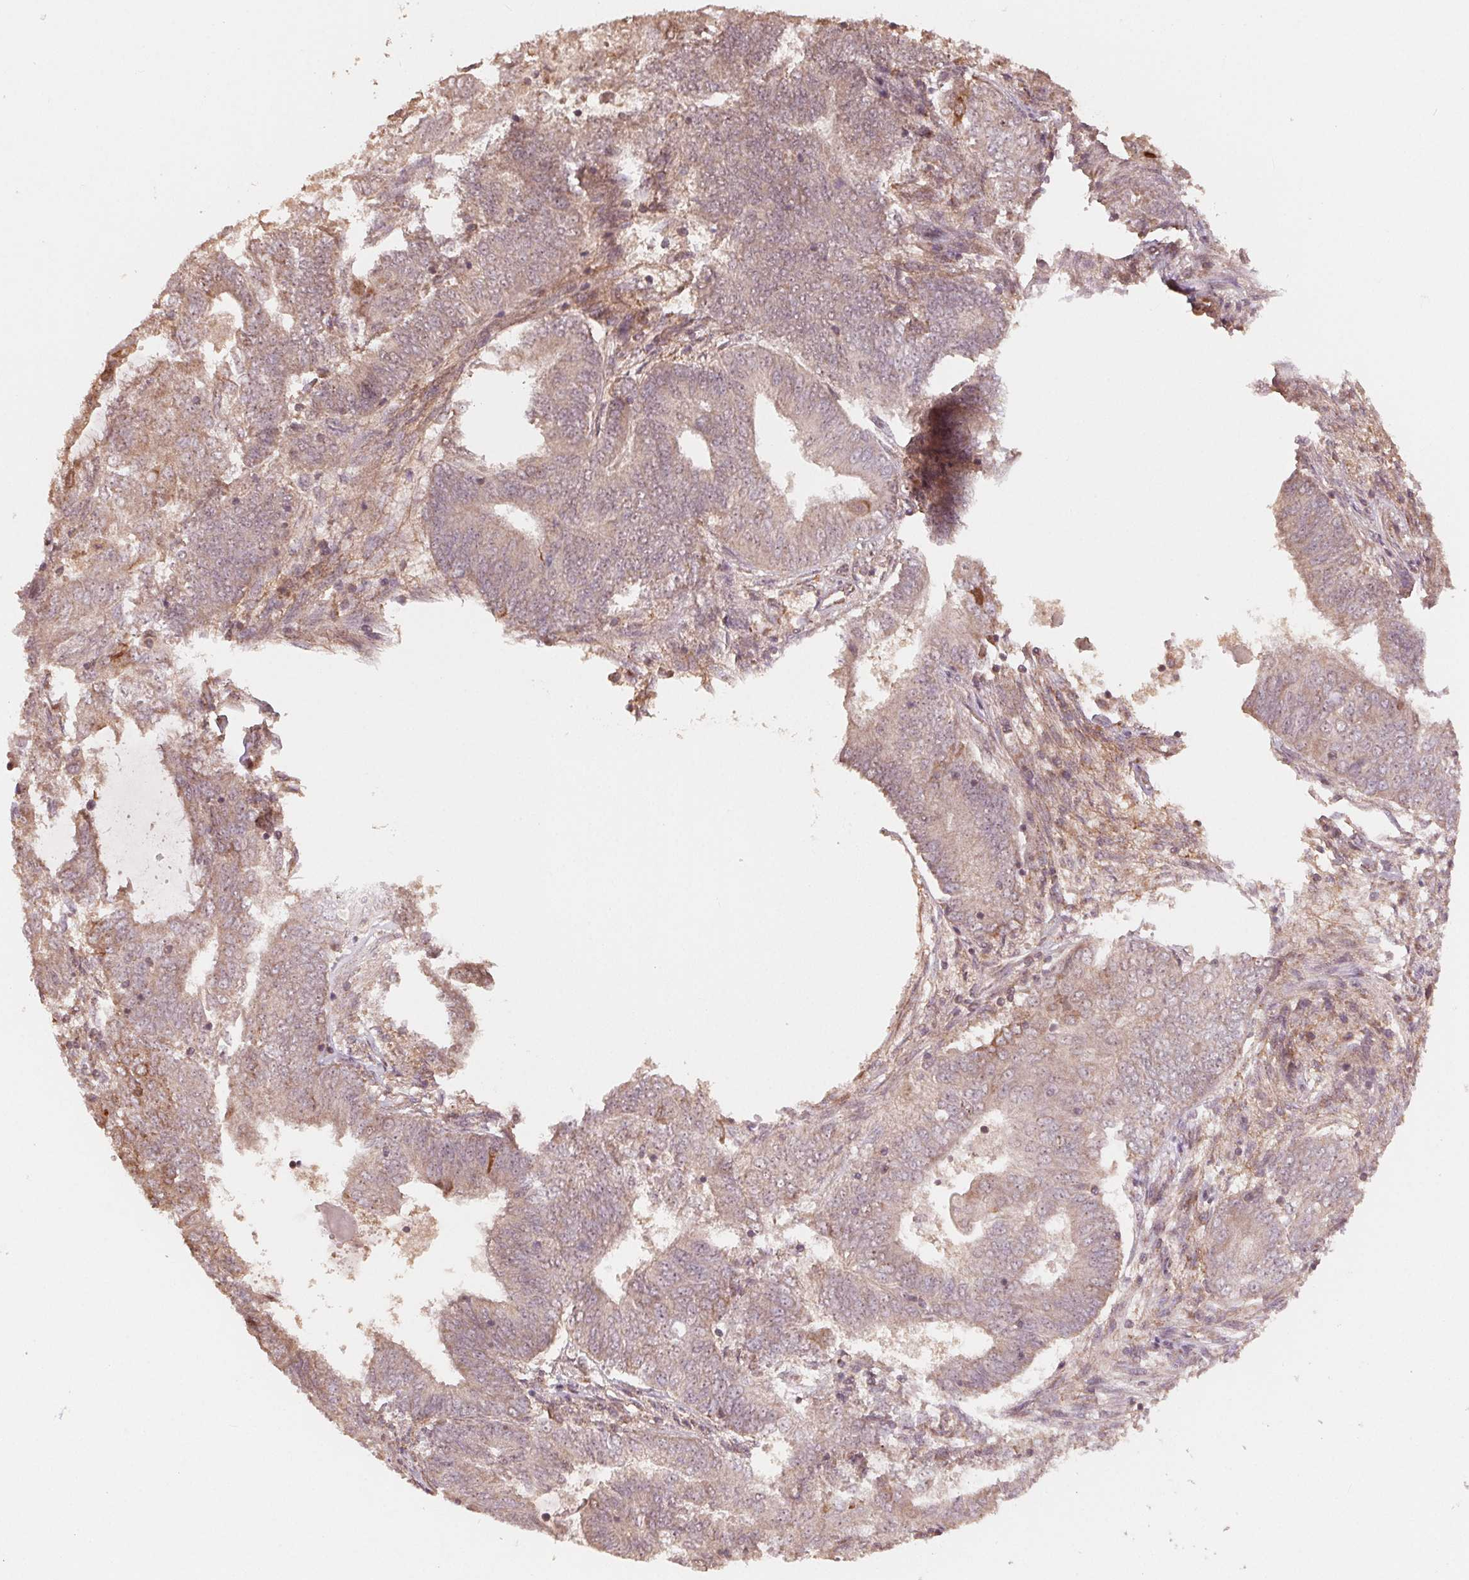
{"staining": {"intensity": "weak", "quantity": ">75%", "location": "cytoplasmic/membranous"}, "tissue": "endometrial cancer", "cell_type": "Tumor cells", "image_type": "cancer", "snomed": [{"axis": "morphology", "description": "Adenocarcinoma, NOS"}, {"axis": "topography", "description": "Endometrium"}], "caption": "Immunohistochemistry (IHC) (DAB) staining of human endometrial adenocarcinoma shows weak cytoplasmic/membranous protein expression in approximately >75% of tumor cells.", "gene": "WBP2", "patient": {"sex": "female", "age": 62}}